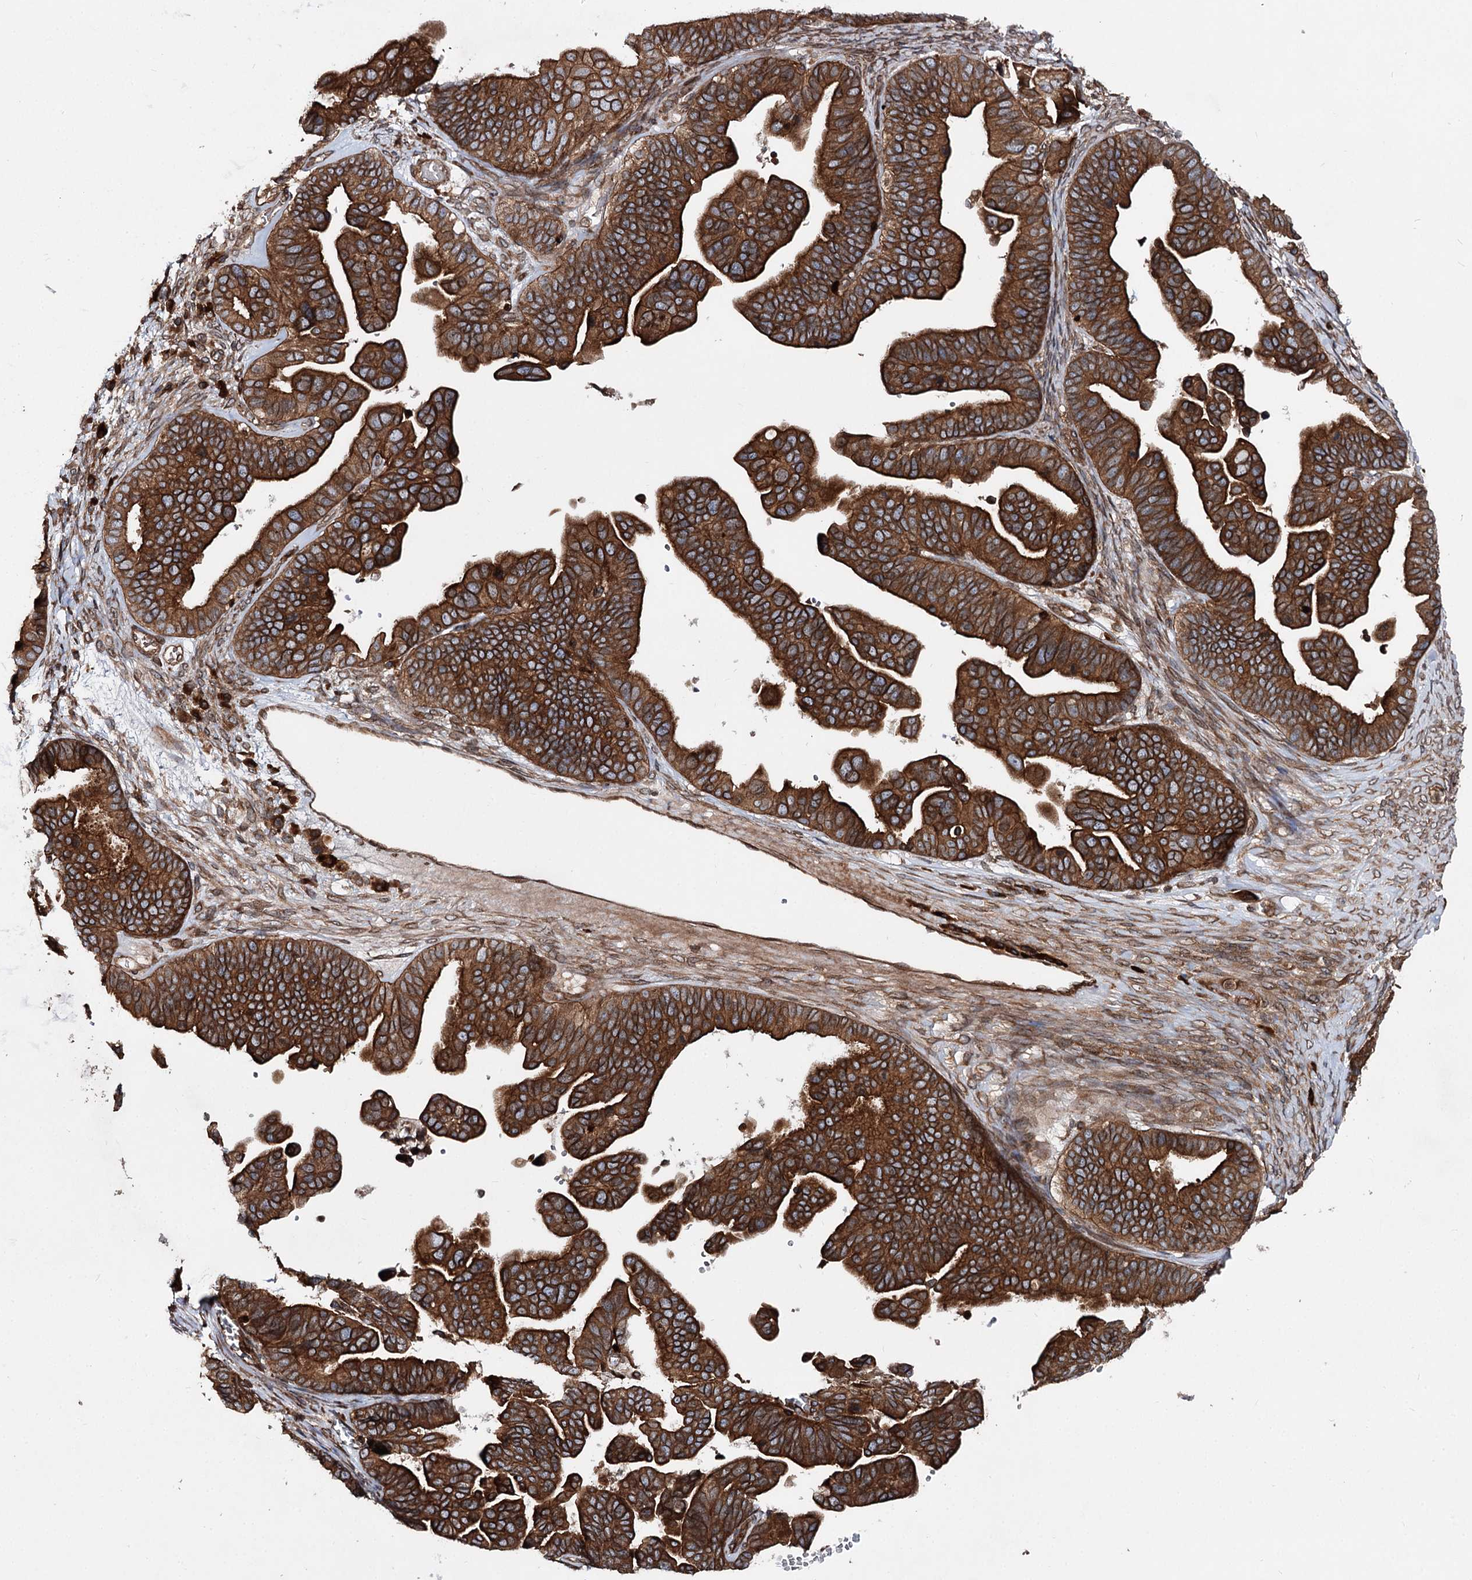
{"staining": {"intensity": "strong", "quantity": ">75%", "location": "cytoplasmic/membranous"}, "tissue": "ovarian cancer", "cell_type": "Tumor cells", "image_type": "cancer", "snomed": [{"axis": "morphology", "description": "Cystadenocarcinoma, serous, NOS"}, {"axis": "topography", "description": "Ovary"}], "caption": "Immunohistochemical staining of ovarian cancer shows high levels of strong cytoplasmic/membranous protein positivity in approximately >75% of tumor cells.", "gene": "FGFR1OP2", "patient": {"sex": "female", "age": 56}}